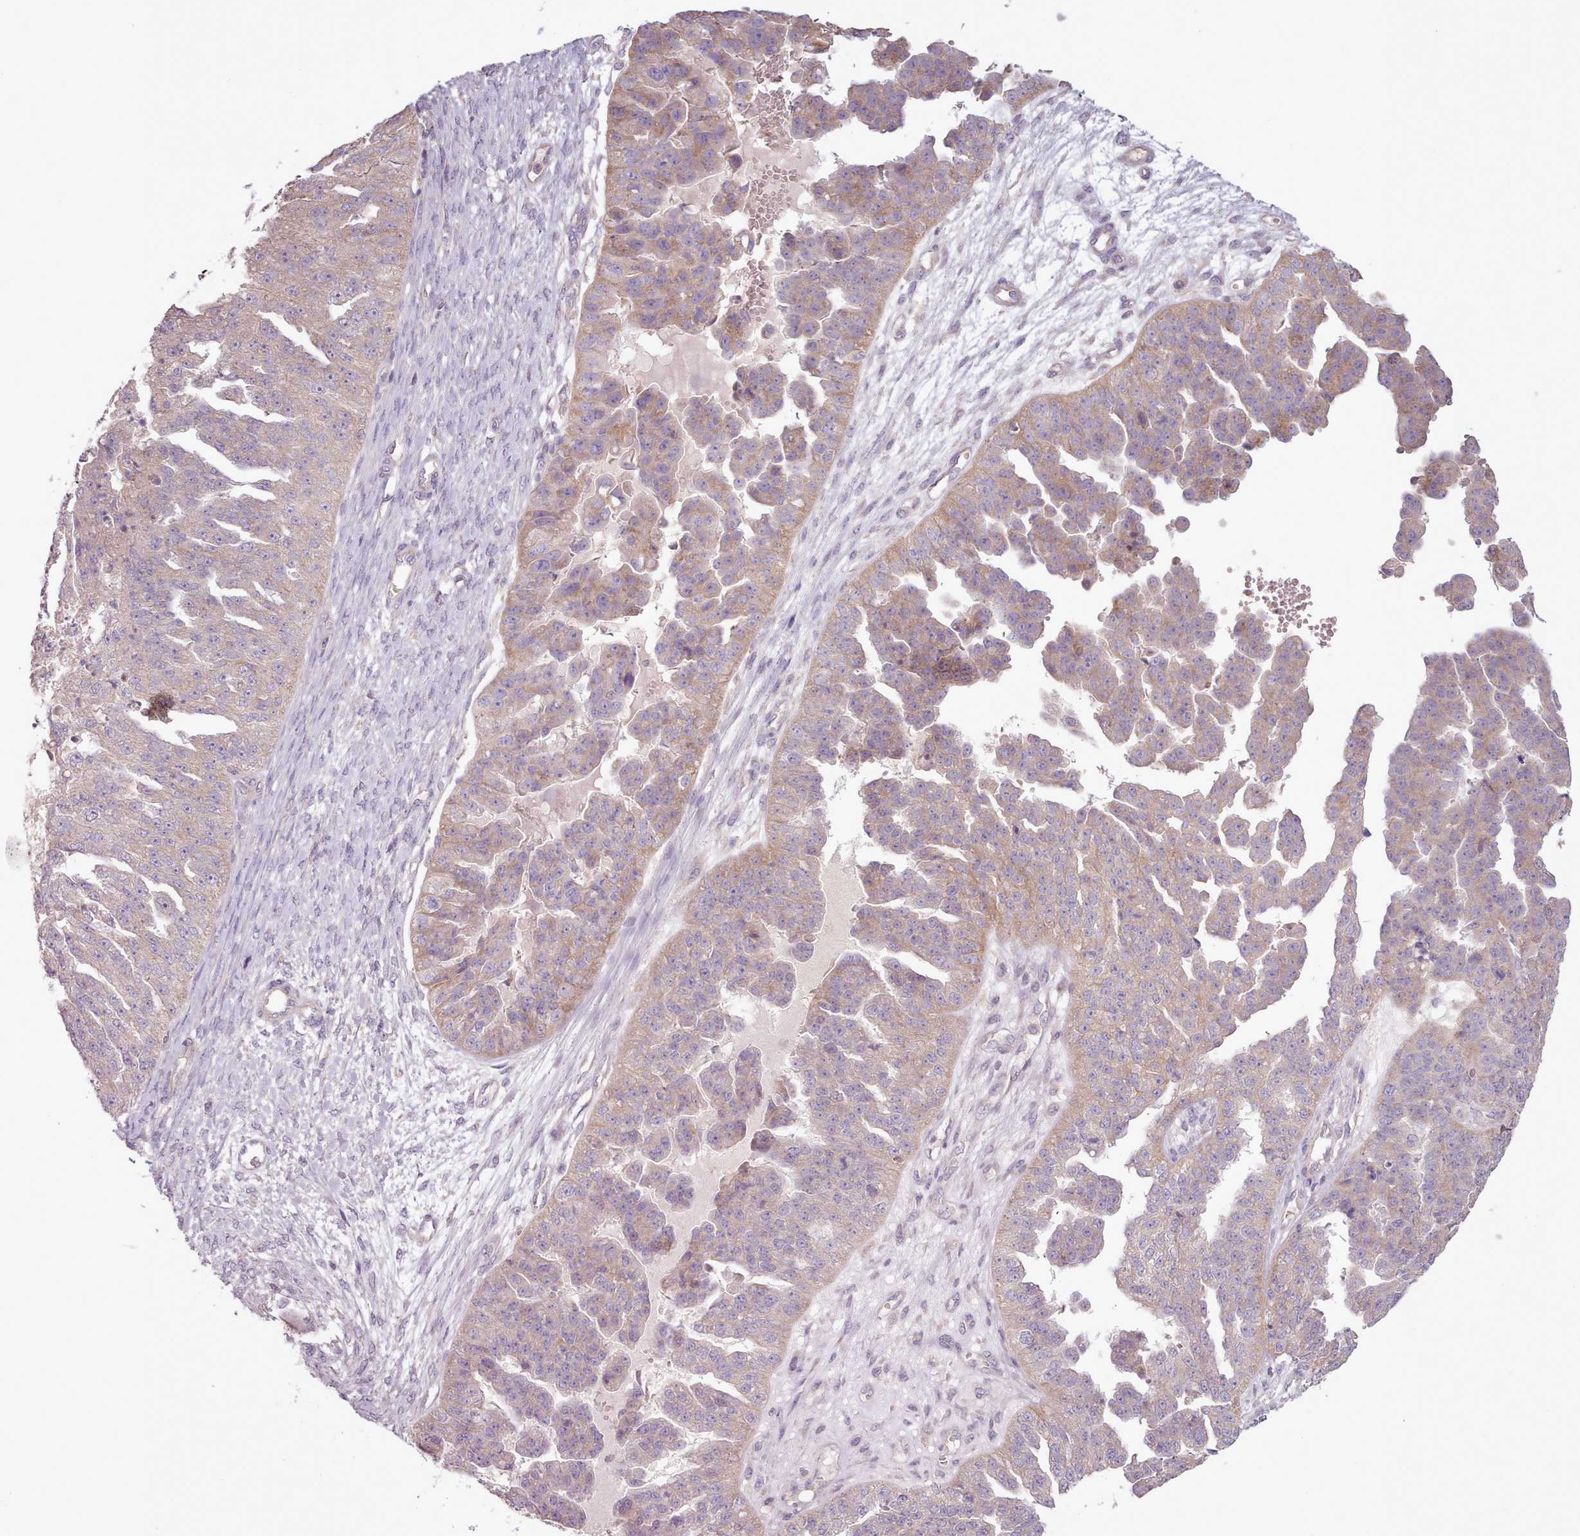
{"staining": {"intensity": "weak", "quantity": "25%-75%", "location": "cytoplasmic/membranous"}, "tissue": "ovarian cancer", "cell_type": "Tumor cells", "image_type": "cancer", "snomed": [{"axis": "morphology", "description": "Cystadenocarcinoma, serous, NOS"}, {"axis": "topography", "description": "Ovary"}], "caption": "DAB immunohistochemical staining of human ovarian cancer reveals weak cytoplasmic/membranous protein positivity in approximately 25%-75% of tumor cells. (Stains: DAB in brown, nuclei in blue, Microscopy: brightfield microscopy at high magnification).", "gene": "NT5DC2", "patient": {"sex": "female", "age": 58}}